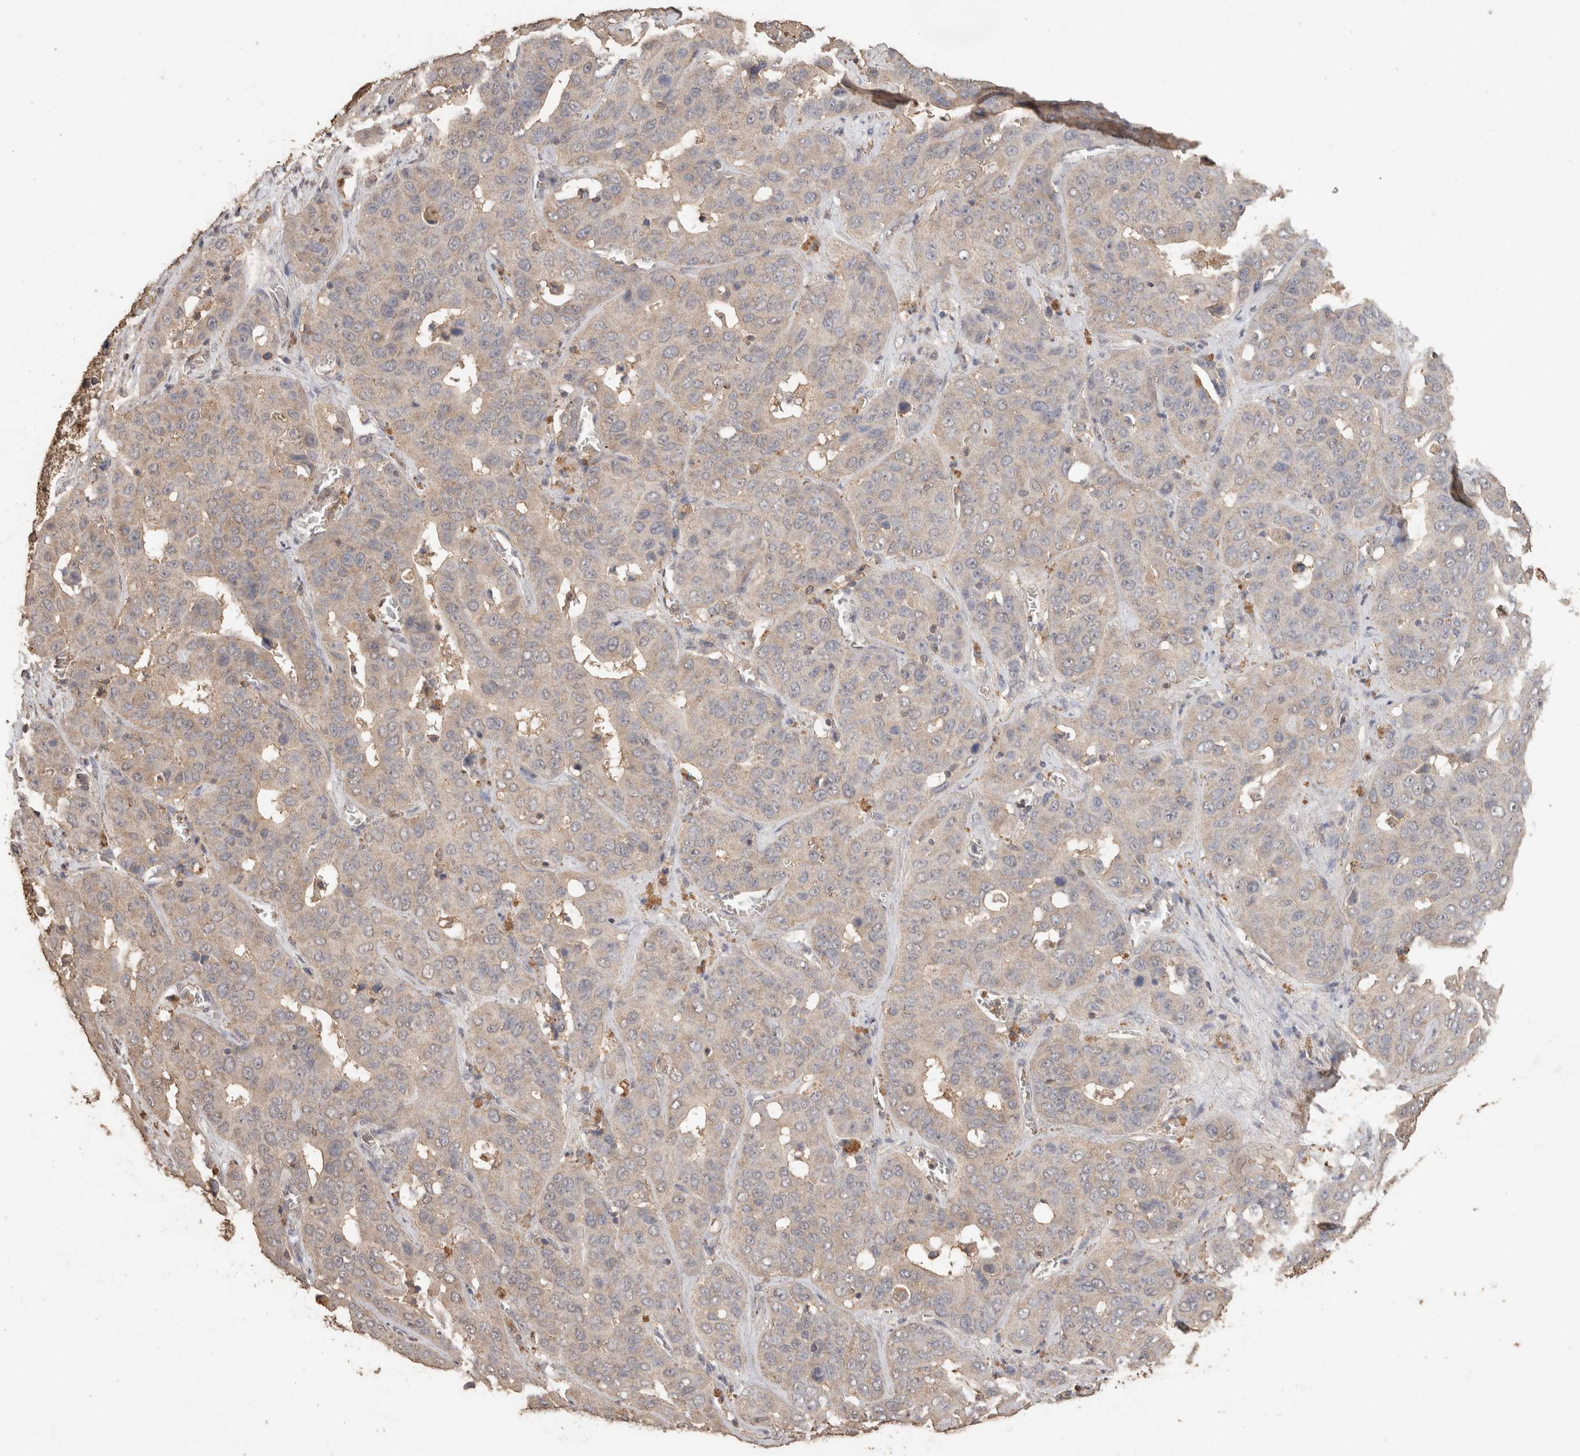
{"staining": {"intensity": "negative", "quantity": "none", "location": "none"}, "tissue": "liver cancer", "cell_type": "Tumor cells", "image_type": "cancer", "snomed": [{"axis": "morphology", "description": "Cholangiocarcinoma"}, {"axis": "topography", "description": "Liver"}], "caption": "Liver cancer was stained to show a protein in brown. There is no significant staining in tumor cells.", "gene": "CX3CL1", "patient": {"sex": "female", "age": 52}}